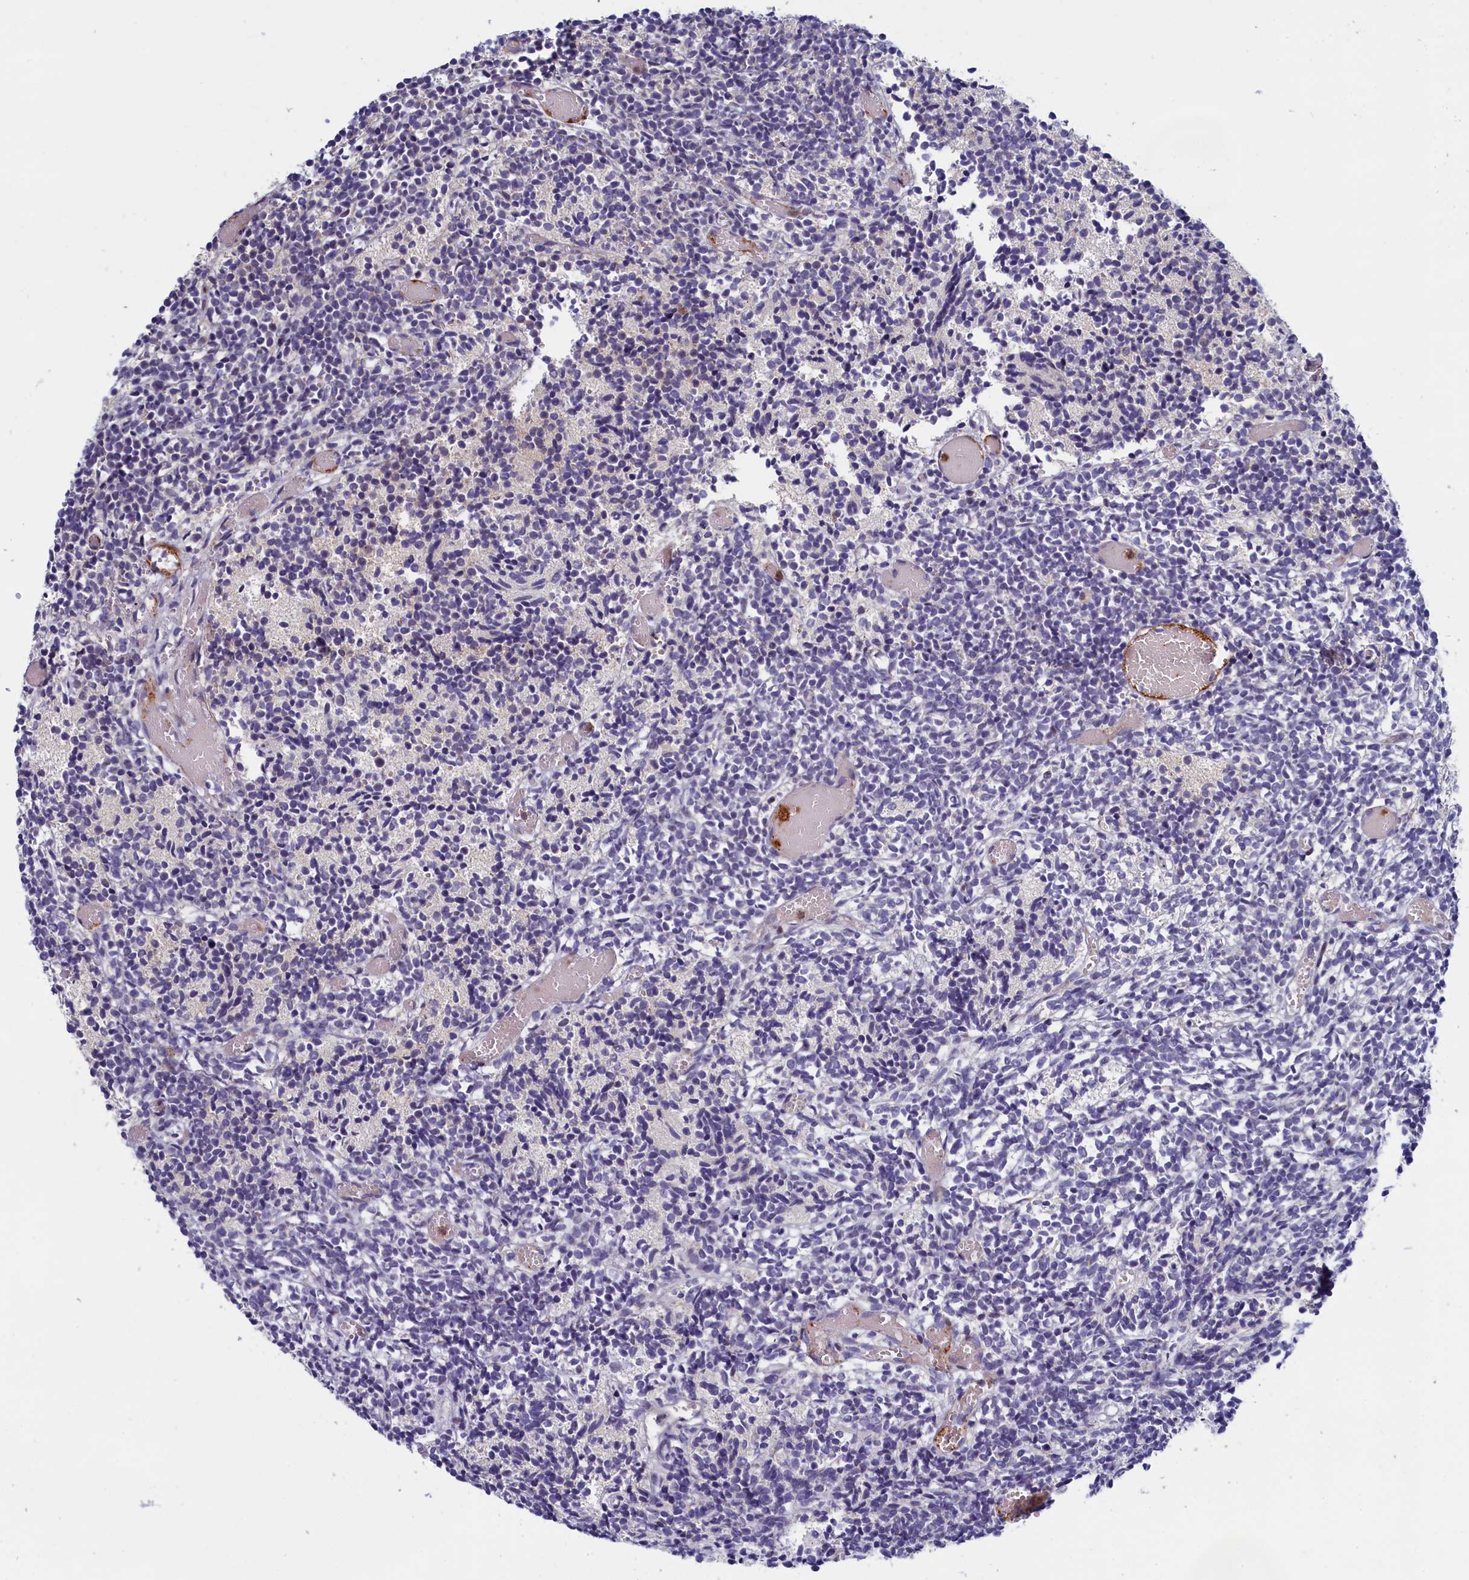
{"staining": {"intensity": "negative", "quantity": "none", "location": "none"}, "tissue": "glioma", "cell_type": "Tumor cells", "image_type": "cancer", "snomed": [{"axis": "morphology", "description": "Glioma, malignant, Low grade"}, {"axis": "topography", "description": "Brain"}], "caption": "Immunohistochemistry micrograph of neoplastic tissue: human glioma stained with DAB (3,3'-diaminobenzidine) shows no significant protein positivity in tumor cells.", "gene": "PIK3C3", "patient": {"sex": "female", "age": 1}}